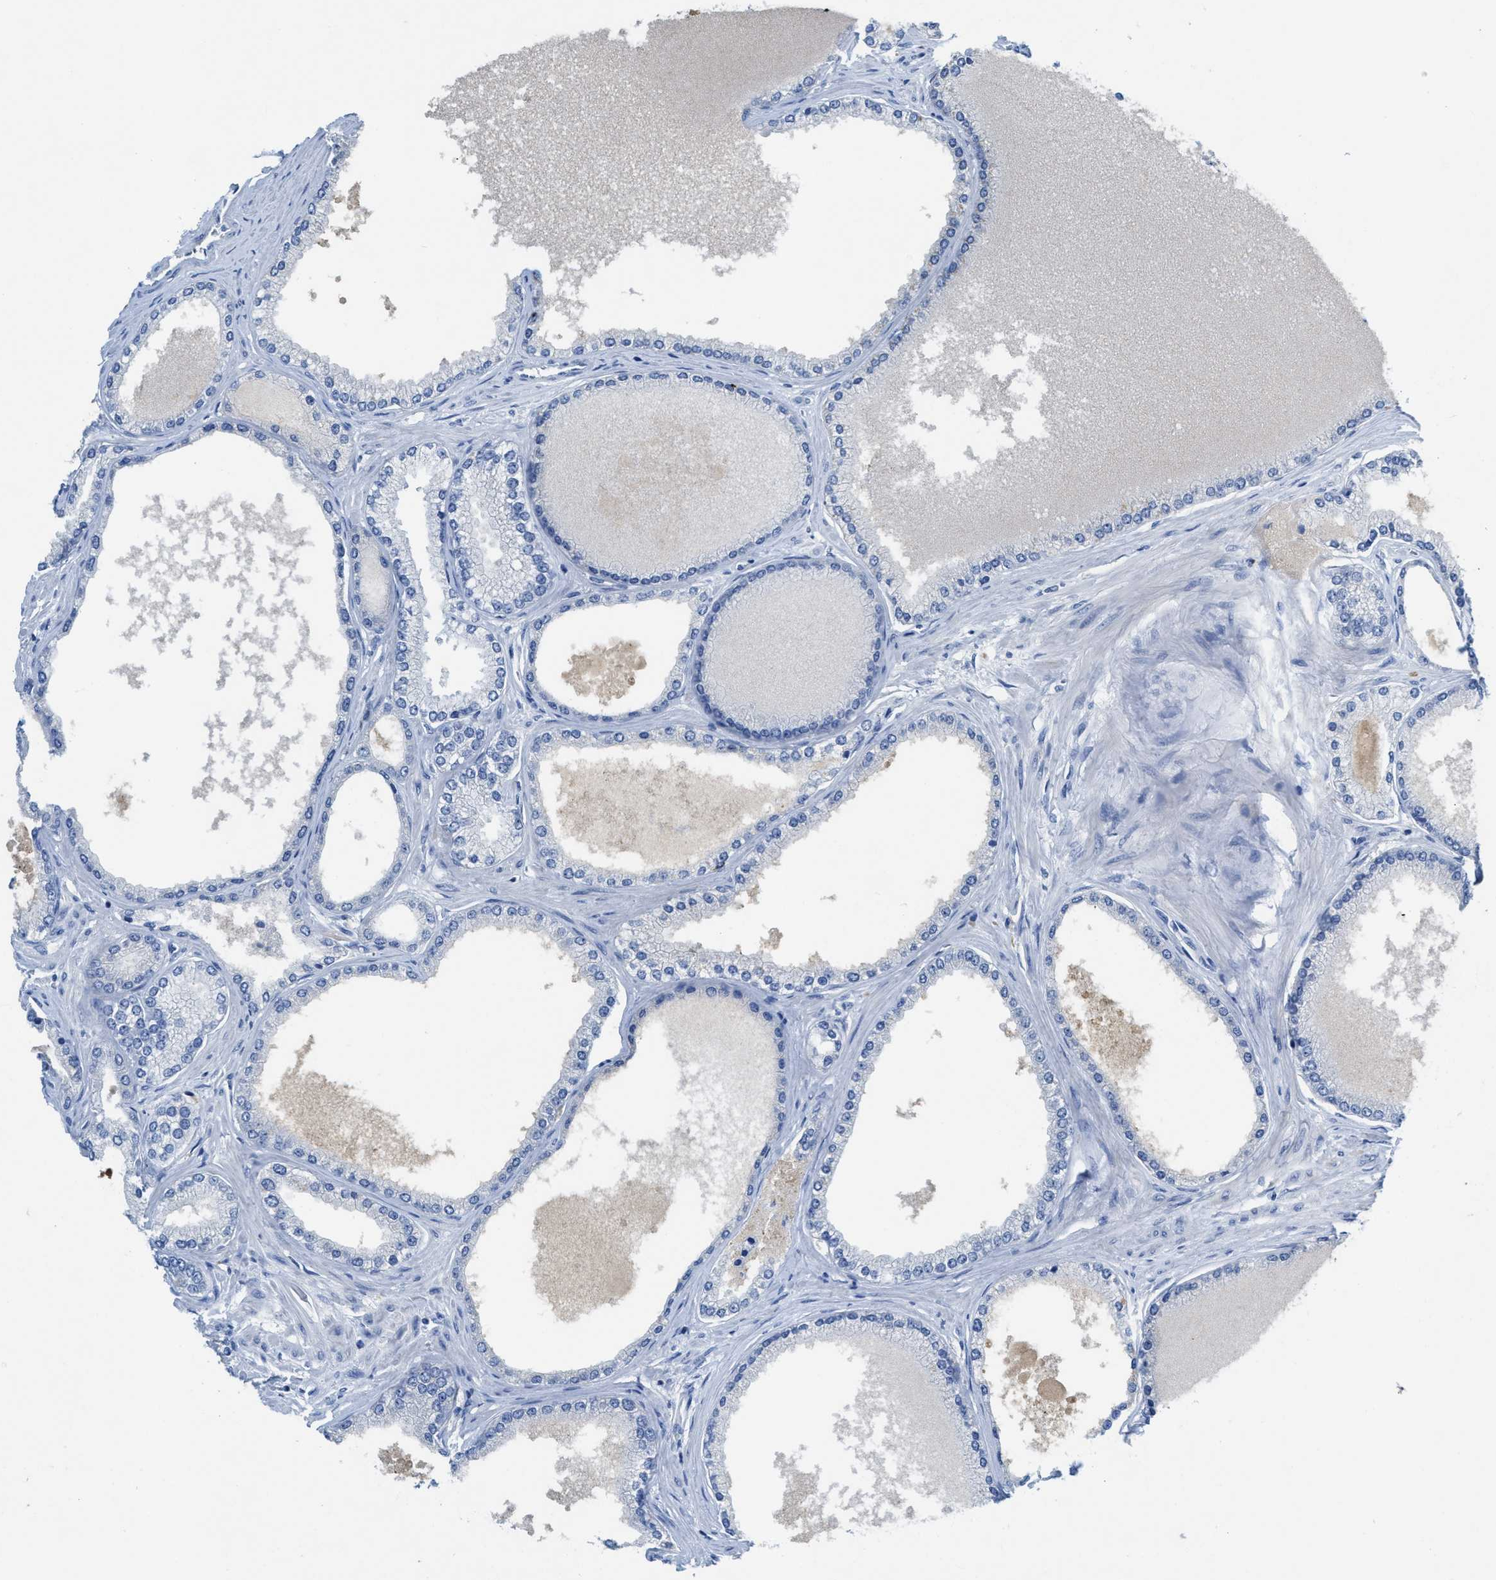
{"staining": {"intensity": "negative", "quantity": "none", "location": "none"}, "tissue": "prostate cancer", "cell_type": "Tumor cells", "image_type": "cancer", "snomed": [{"axis": "morphology", "description": "Adenocarcinoma, High grade"}, {"axis": "topography", "description": "Prostate"}], "caption": "This is a image of immunohistochemistry (IHC) staining of prostate cancer, which shows no staining in tumor cells.", "gene": "CNNM4", "patient": {"sex": "male", "age": 61}}